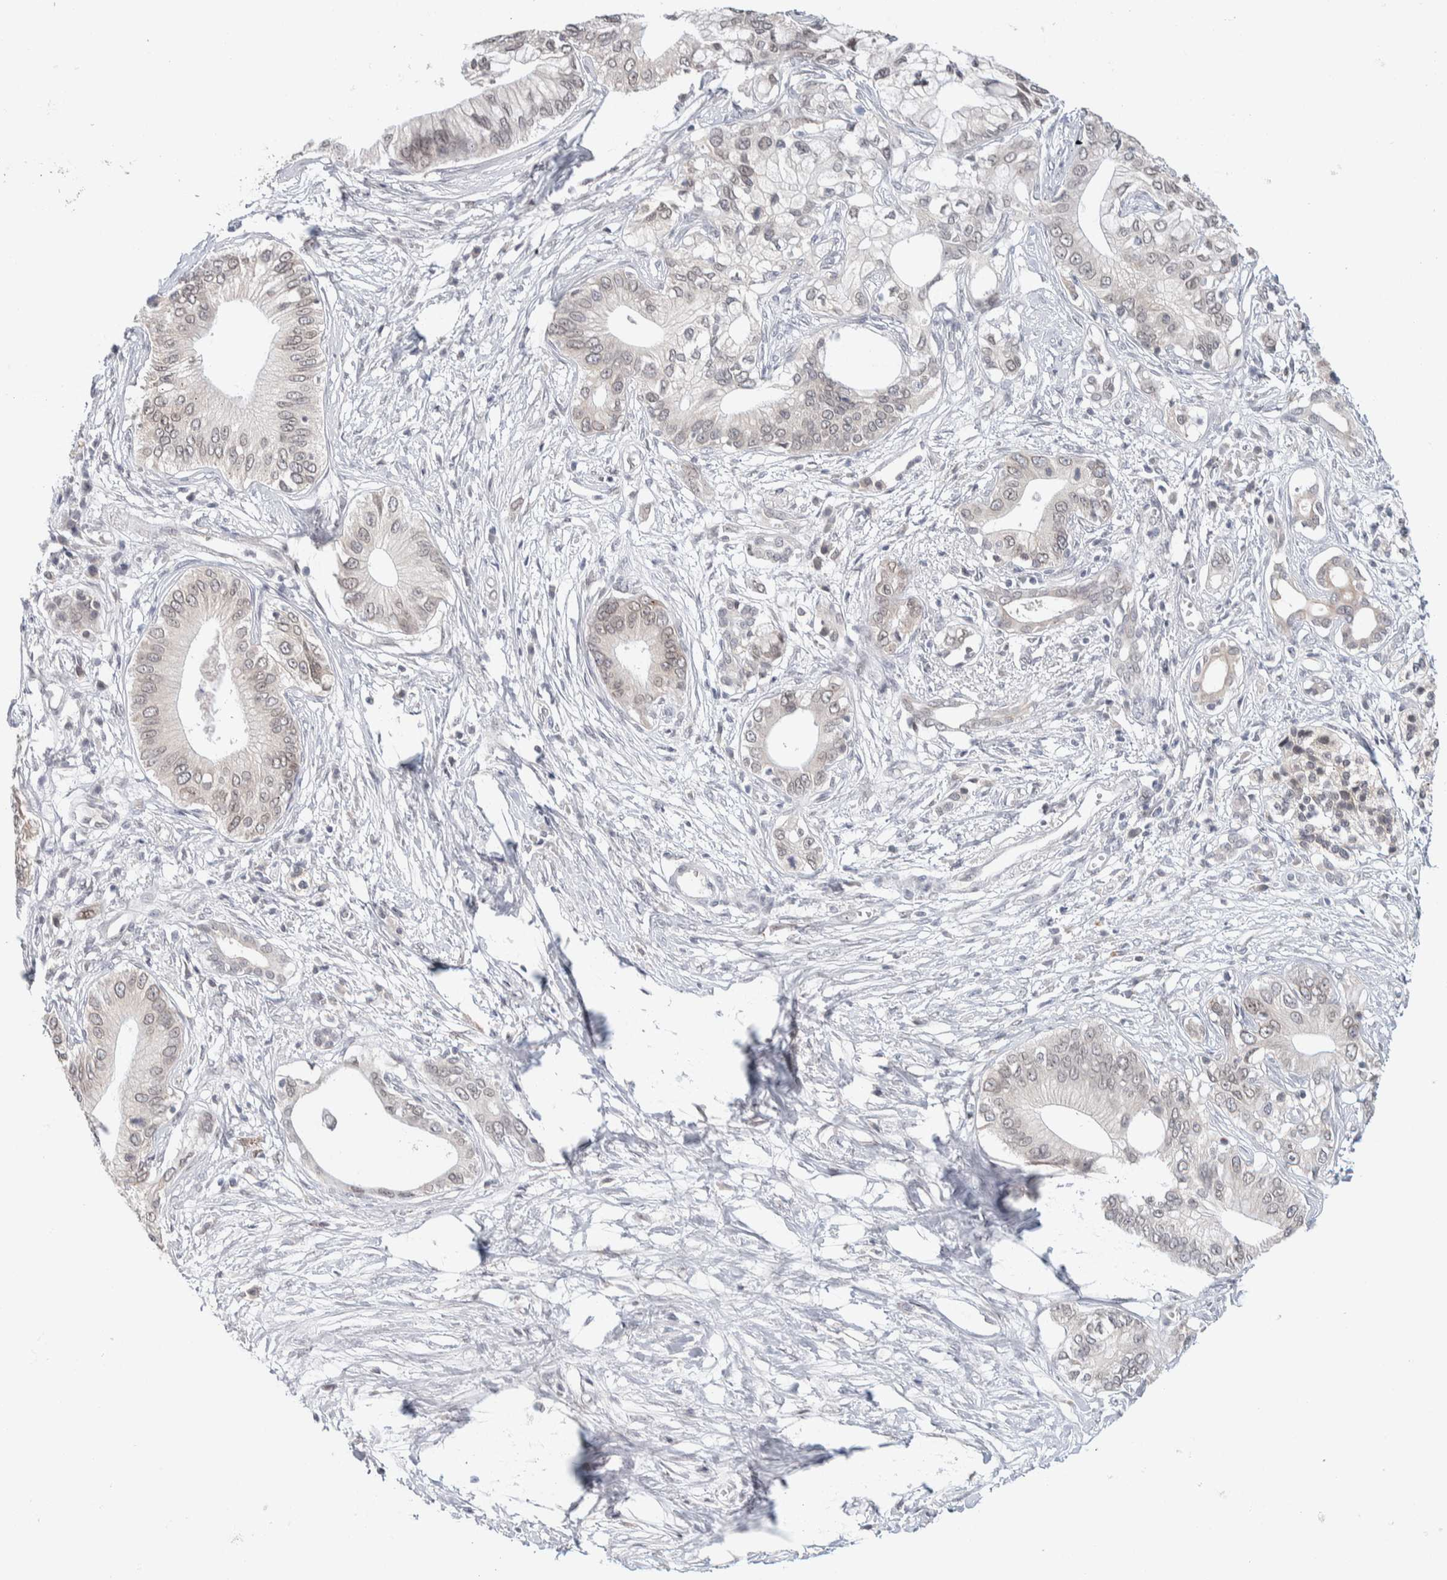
{"staining": {"intensity": "weak", "quantity": "<25%", "location": "nuclear"}, "tissue": "pancreatic cancer", "cell_type": "Tumor cells", "image_type": "cancer", "snomed": [{"axis": "morphology", "description": "Normal tissue, NOS"}, {"axis": "morphology", "description": "Adenocarcinoma, NOS"}, {"axis": "topography", "description": "Pancreas"}, {"axis": "topography", "description": "Peripheral nerve tissue"}], "caption": "A histopathology image of human adenocarcinoma (pancreatic) is negative for staining in tumor cells.", "gene": "CRAT", "patient": {"sex": "male", "age": 59}}